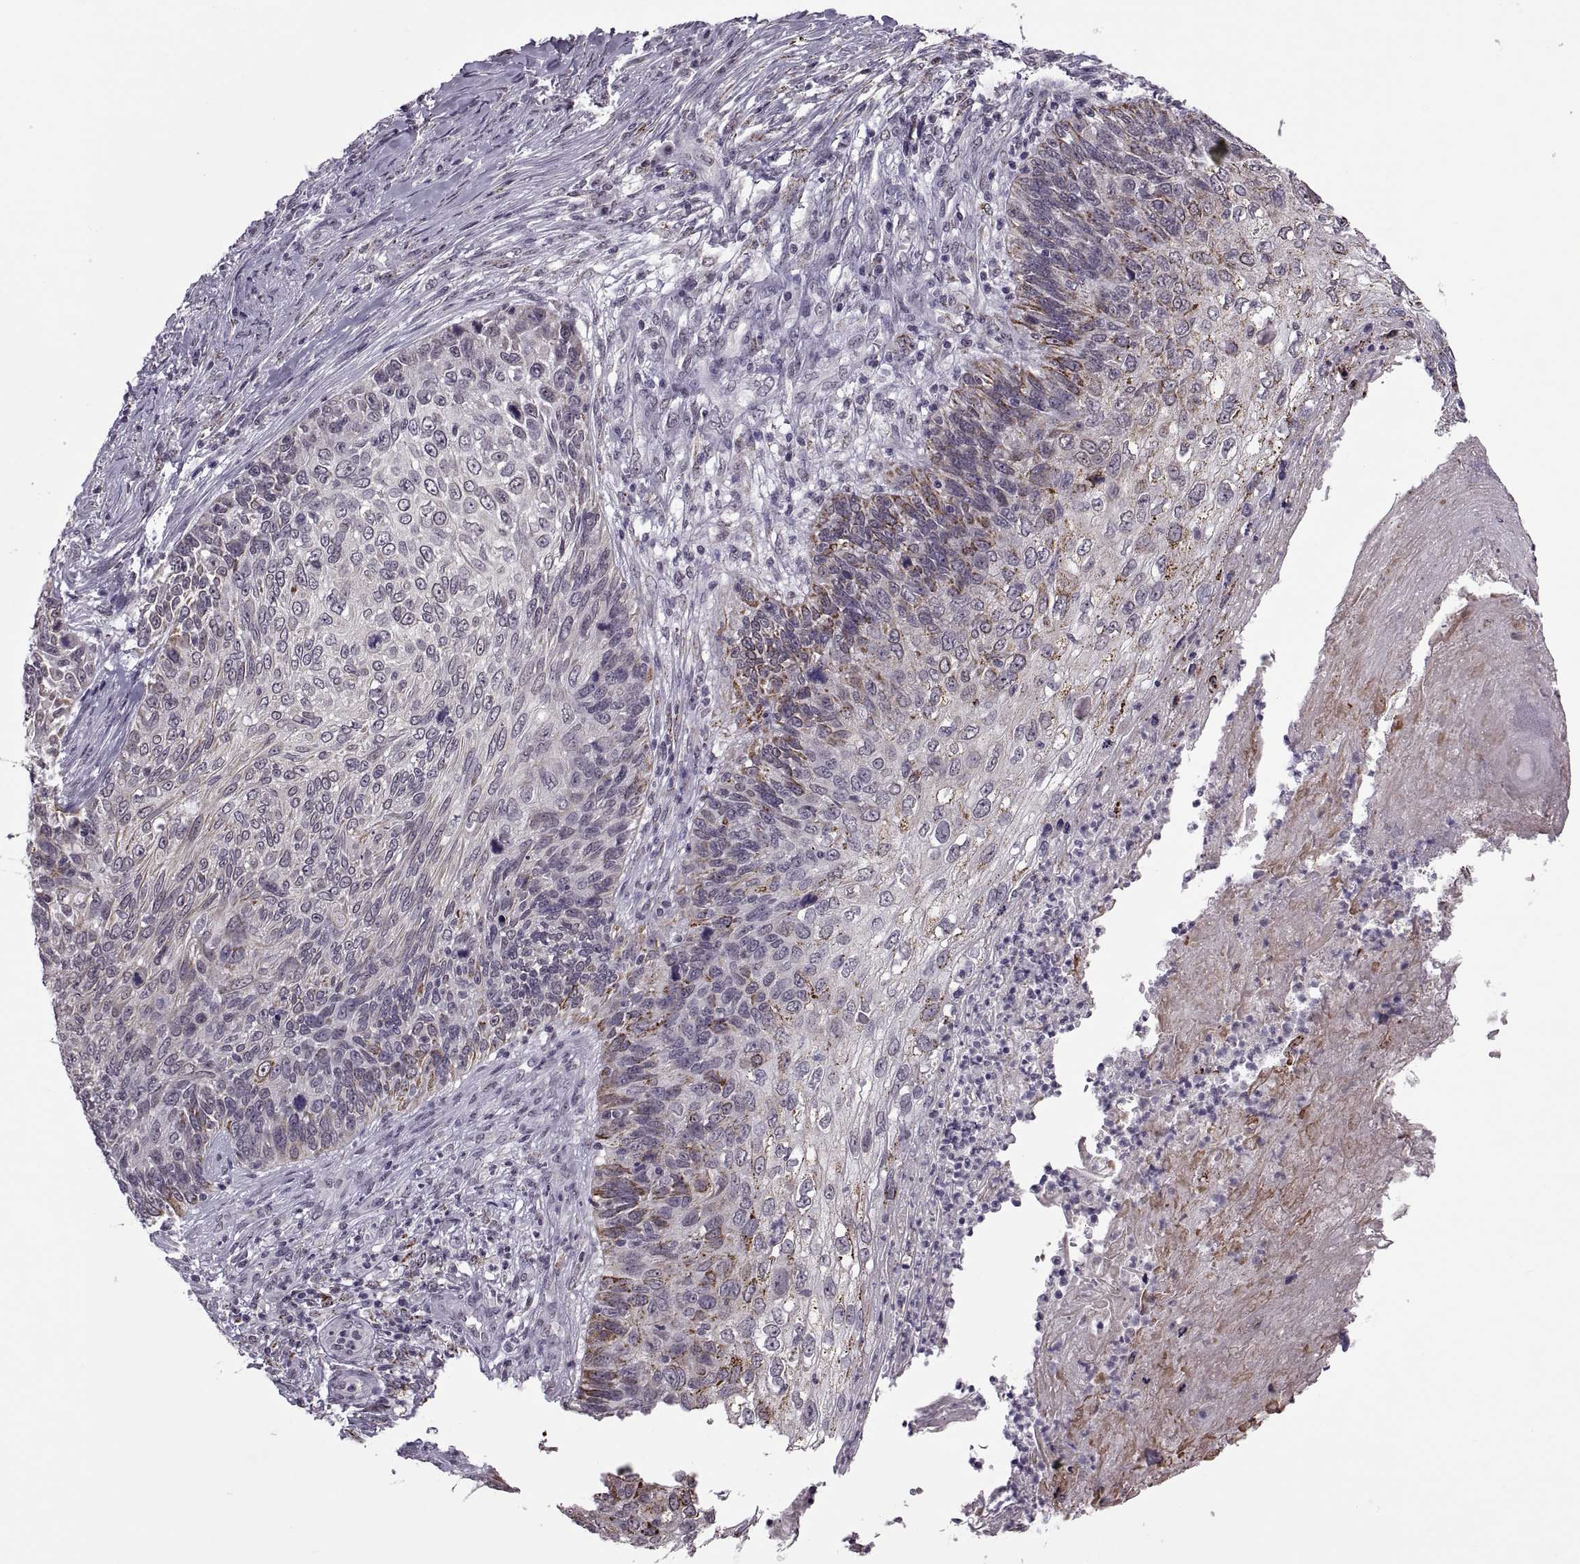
{"staining": {"intensity": "negative", "quantity": "none", "location": "none"}, "tissue": "skin cancer", "cell_type": "Tumor cells", "image_type": "cancer", "snomed": [{"axis": "morphology", "description": "Squamous cell carcinoma, NOS"}, {"axis": "topography", "description": "Skin"}], "caption": "Squamous cell carcinoma (skin) was stained to show a protein in brown. There is no significant staining in tumor cells.", "gene": "OTP", "patient": {"sex": "male", "age": 92}}